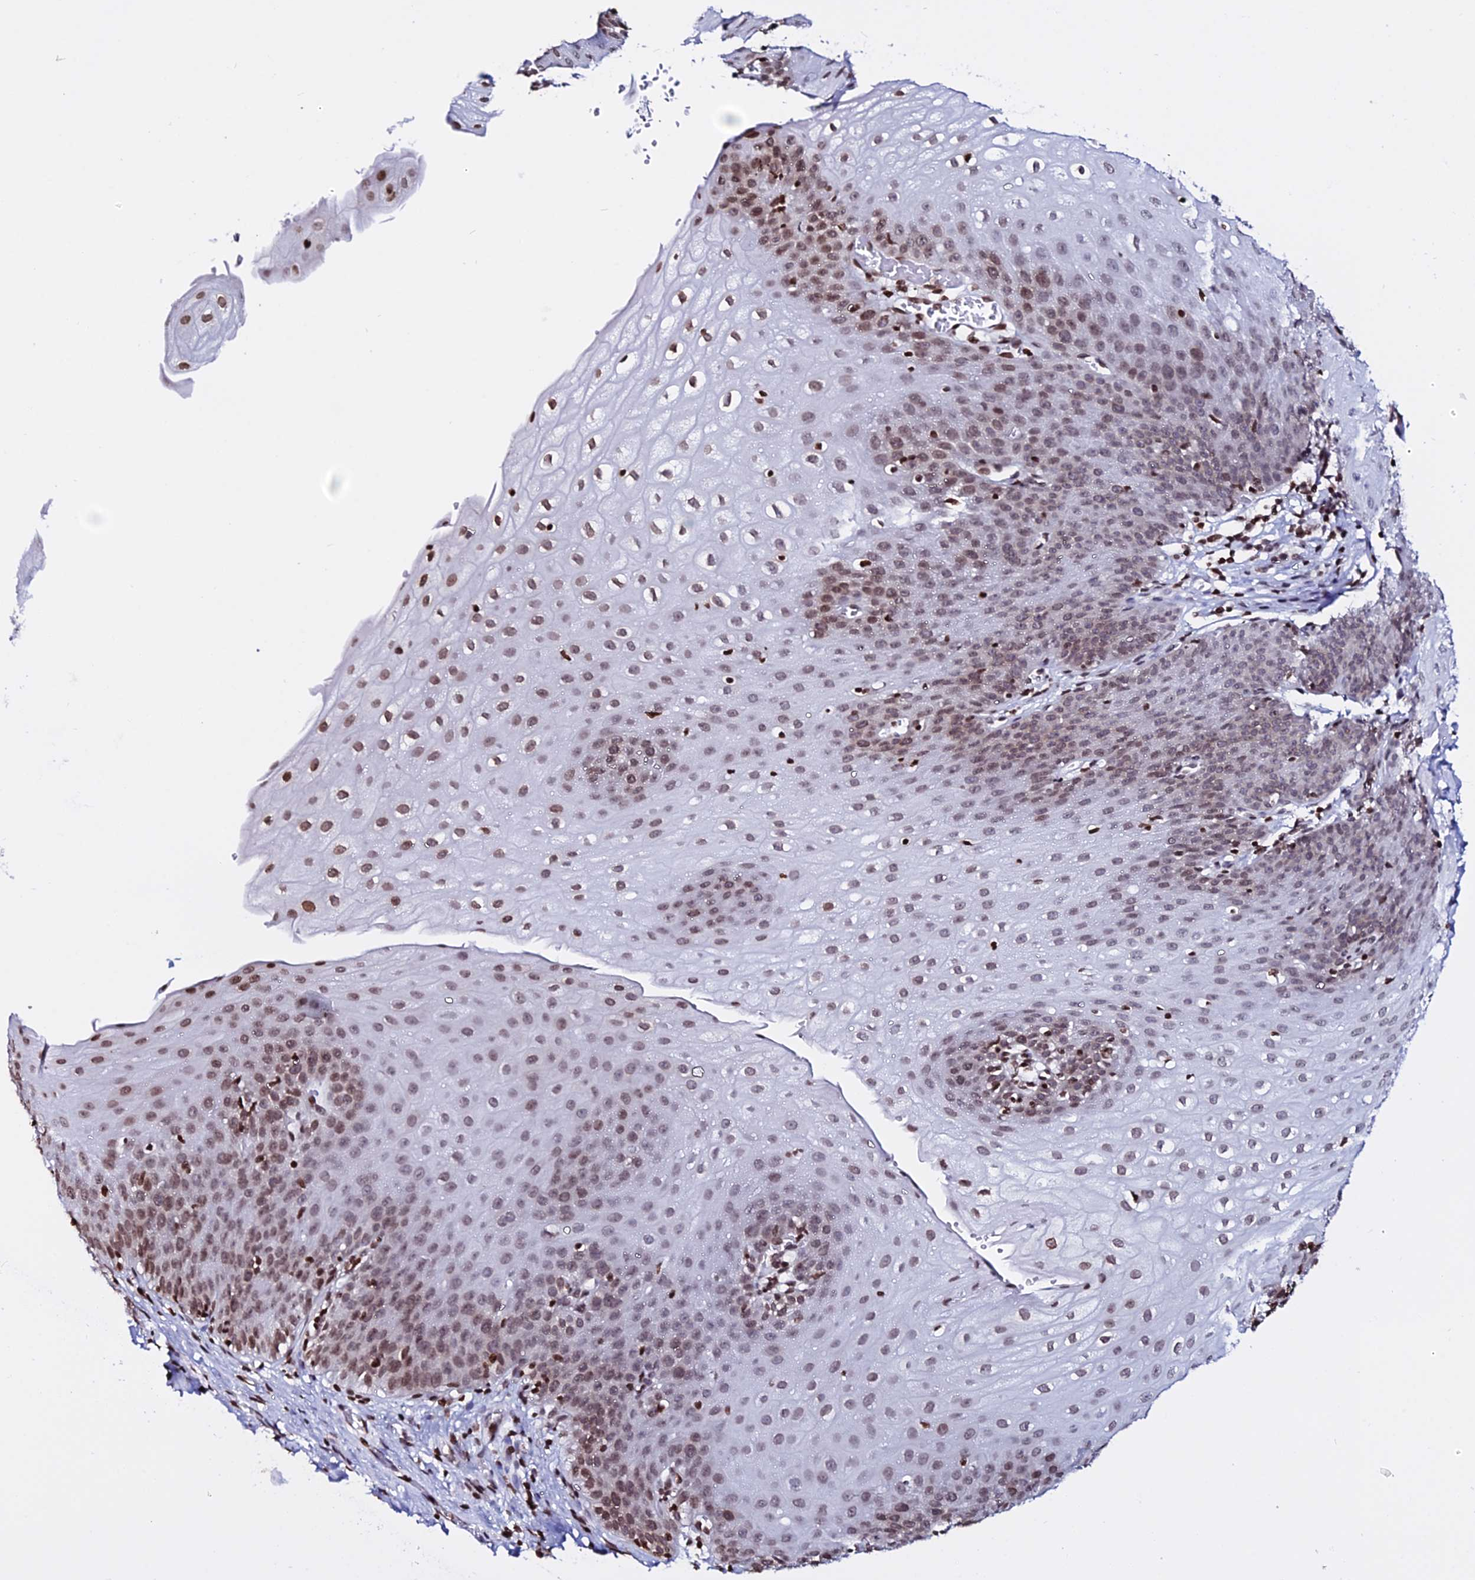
{"staining": {"intensity": "moderate", "quantity": ">75%", "location": "nuclear"}, "tissue": "esophagus", "cell_type": "Squamous epithelial cells", "image_type": "normal", "snomed": [{"axis": "morphology", "description": "Normal tissue, NOS"}, {"axis": "topography", "description": "Esophagus"}], "caption": "Esophagus stained with a brown dye shows moderate nuclear positive staining in approximately >75% of squamous epithelial cells.", "gene": "ENSG00000282988", "patient": {"sex": "male", "age": 71}}